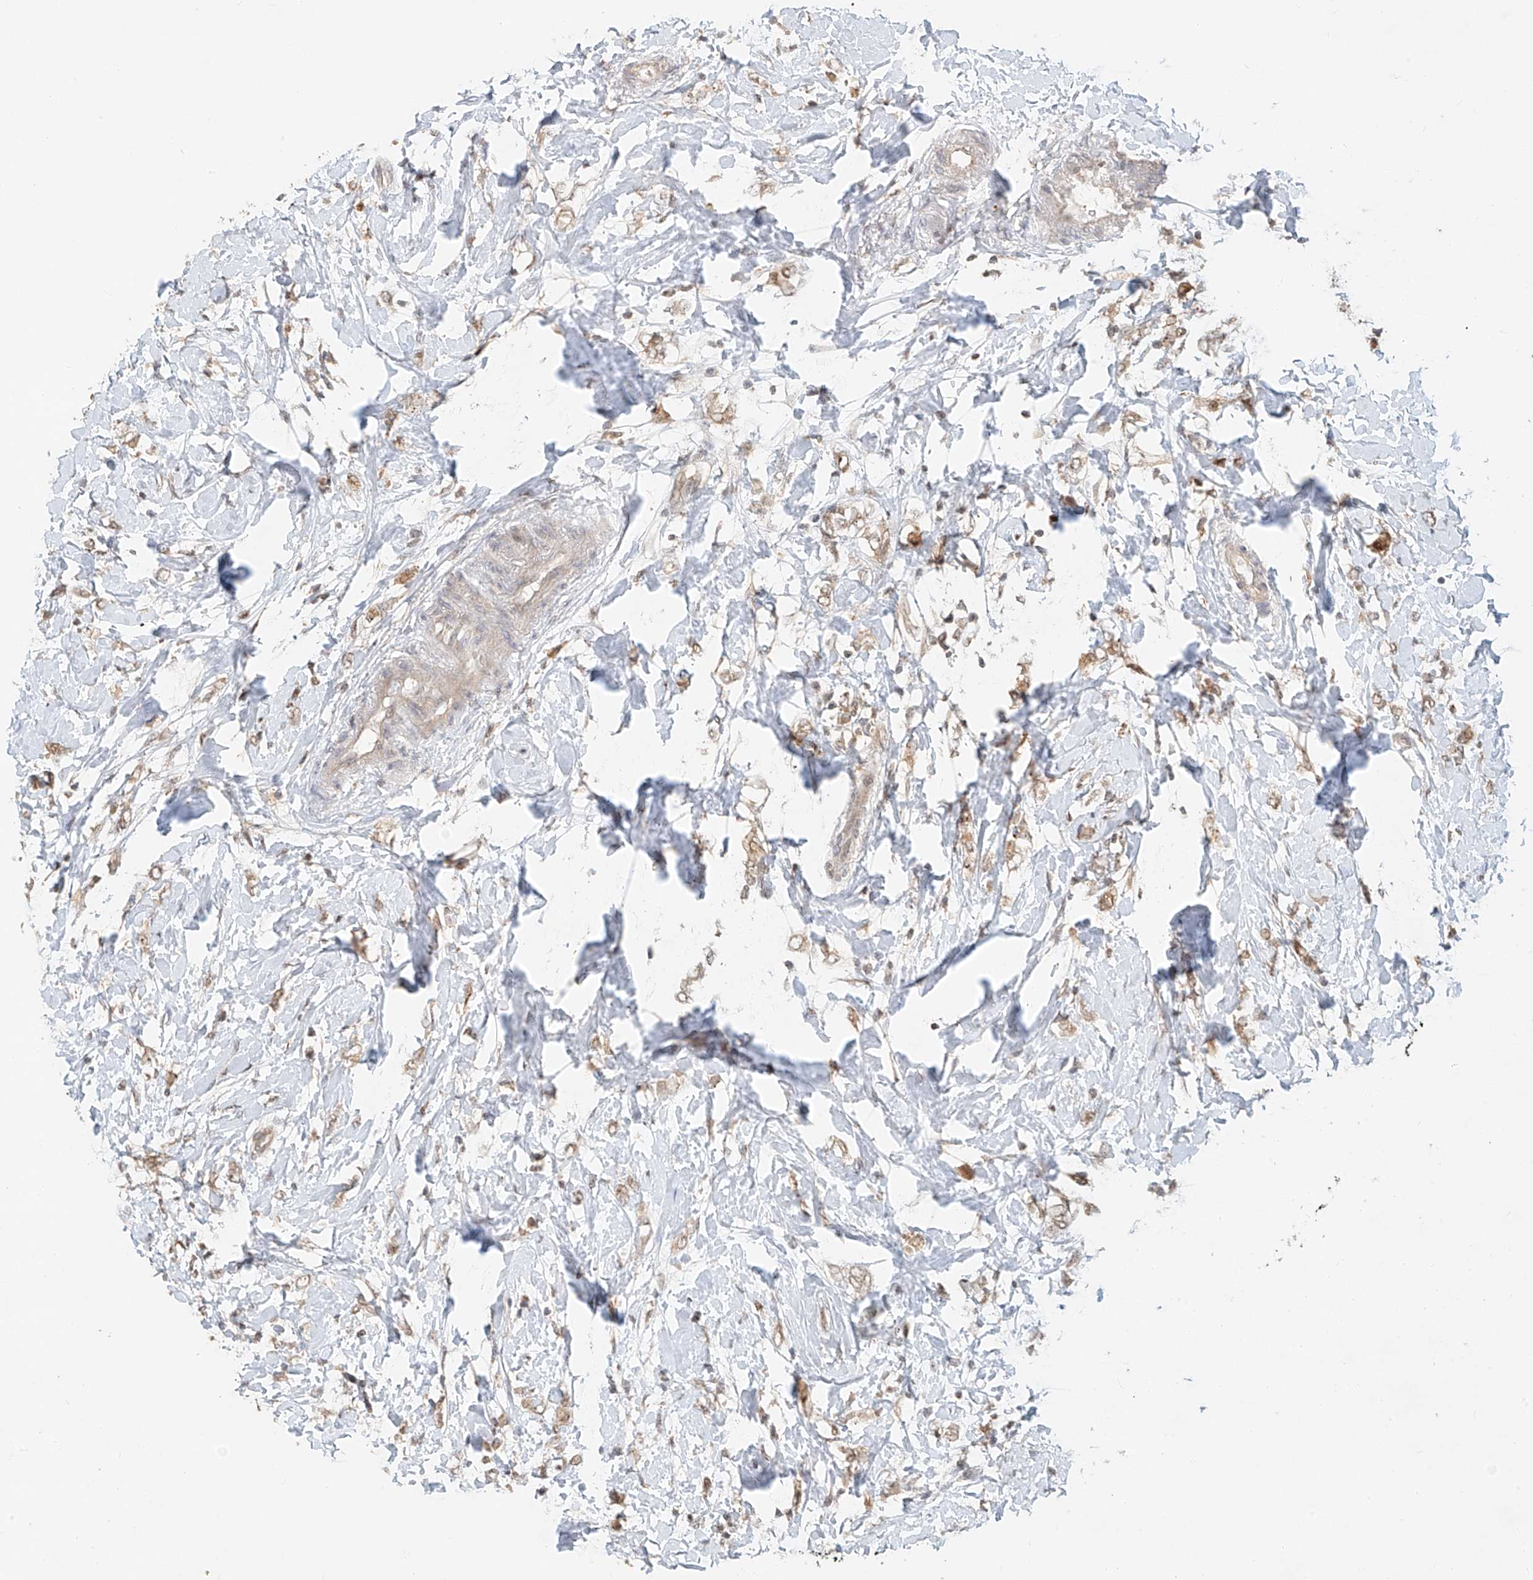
{"staining": {"intensity": "weak", "quantity": ">75%", "location": "cytoplasmic/membranous"}, "tissue": "breast cancer", "cell_type": "Tumor cells", "image_type": "cancer", "snomed": [{"axis": "morphology", "description": "Normal tissue, NOS"}, {"axis": "morphology", "description": "Lobular carcinoma"}, {"axis": "topography", "description": "Breast"}], "caption": "Weak cytoplasmic/membranous protein expression is appreciated in approximately >75% of tumor cells in breast cancer.", "gene": "SYTL3", "patient": {"sex": "female", "age": 47}}